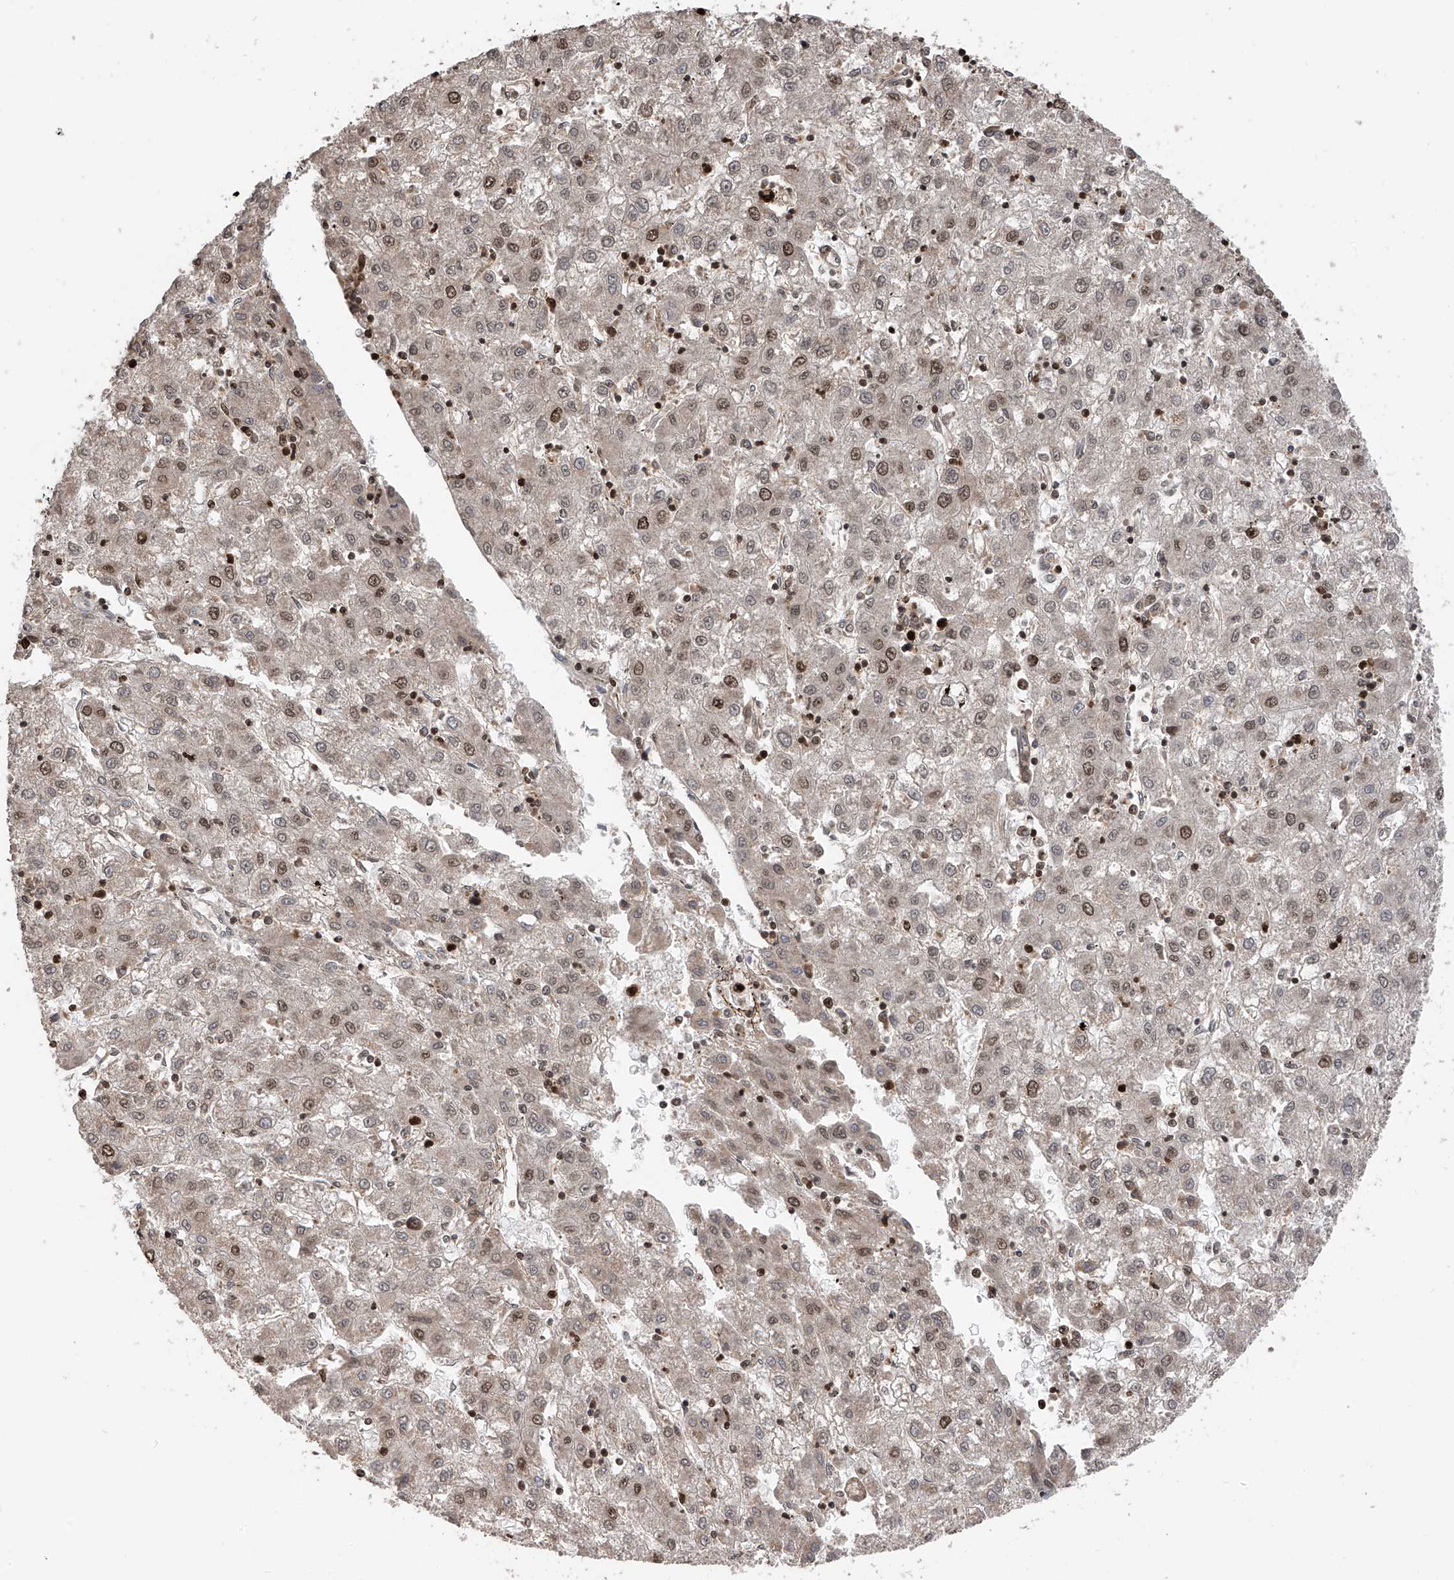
{"staining": {"intensity": "moderate", "quantity": "<25%", "location": "nuclear"}, "tissue": "liver cancer", "cell_type": "Tumor cells", "image_type": "cancer", "snomed": [{"axis": "morphology", "description": "Carcinoma, Hepatocellular, NOS"}, {"axis": "topography", "description": "Liver"}], "caption": "Immunohistochemical staining of liver hepatocellular carcinoma reveals low levels of moderate nuclear protein staining in approximately <25% of tumor cells.", "gene": "DNAJC9", "patient": {"sex": "male", "age": 72}}